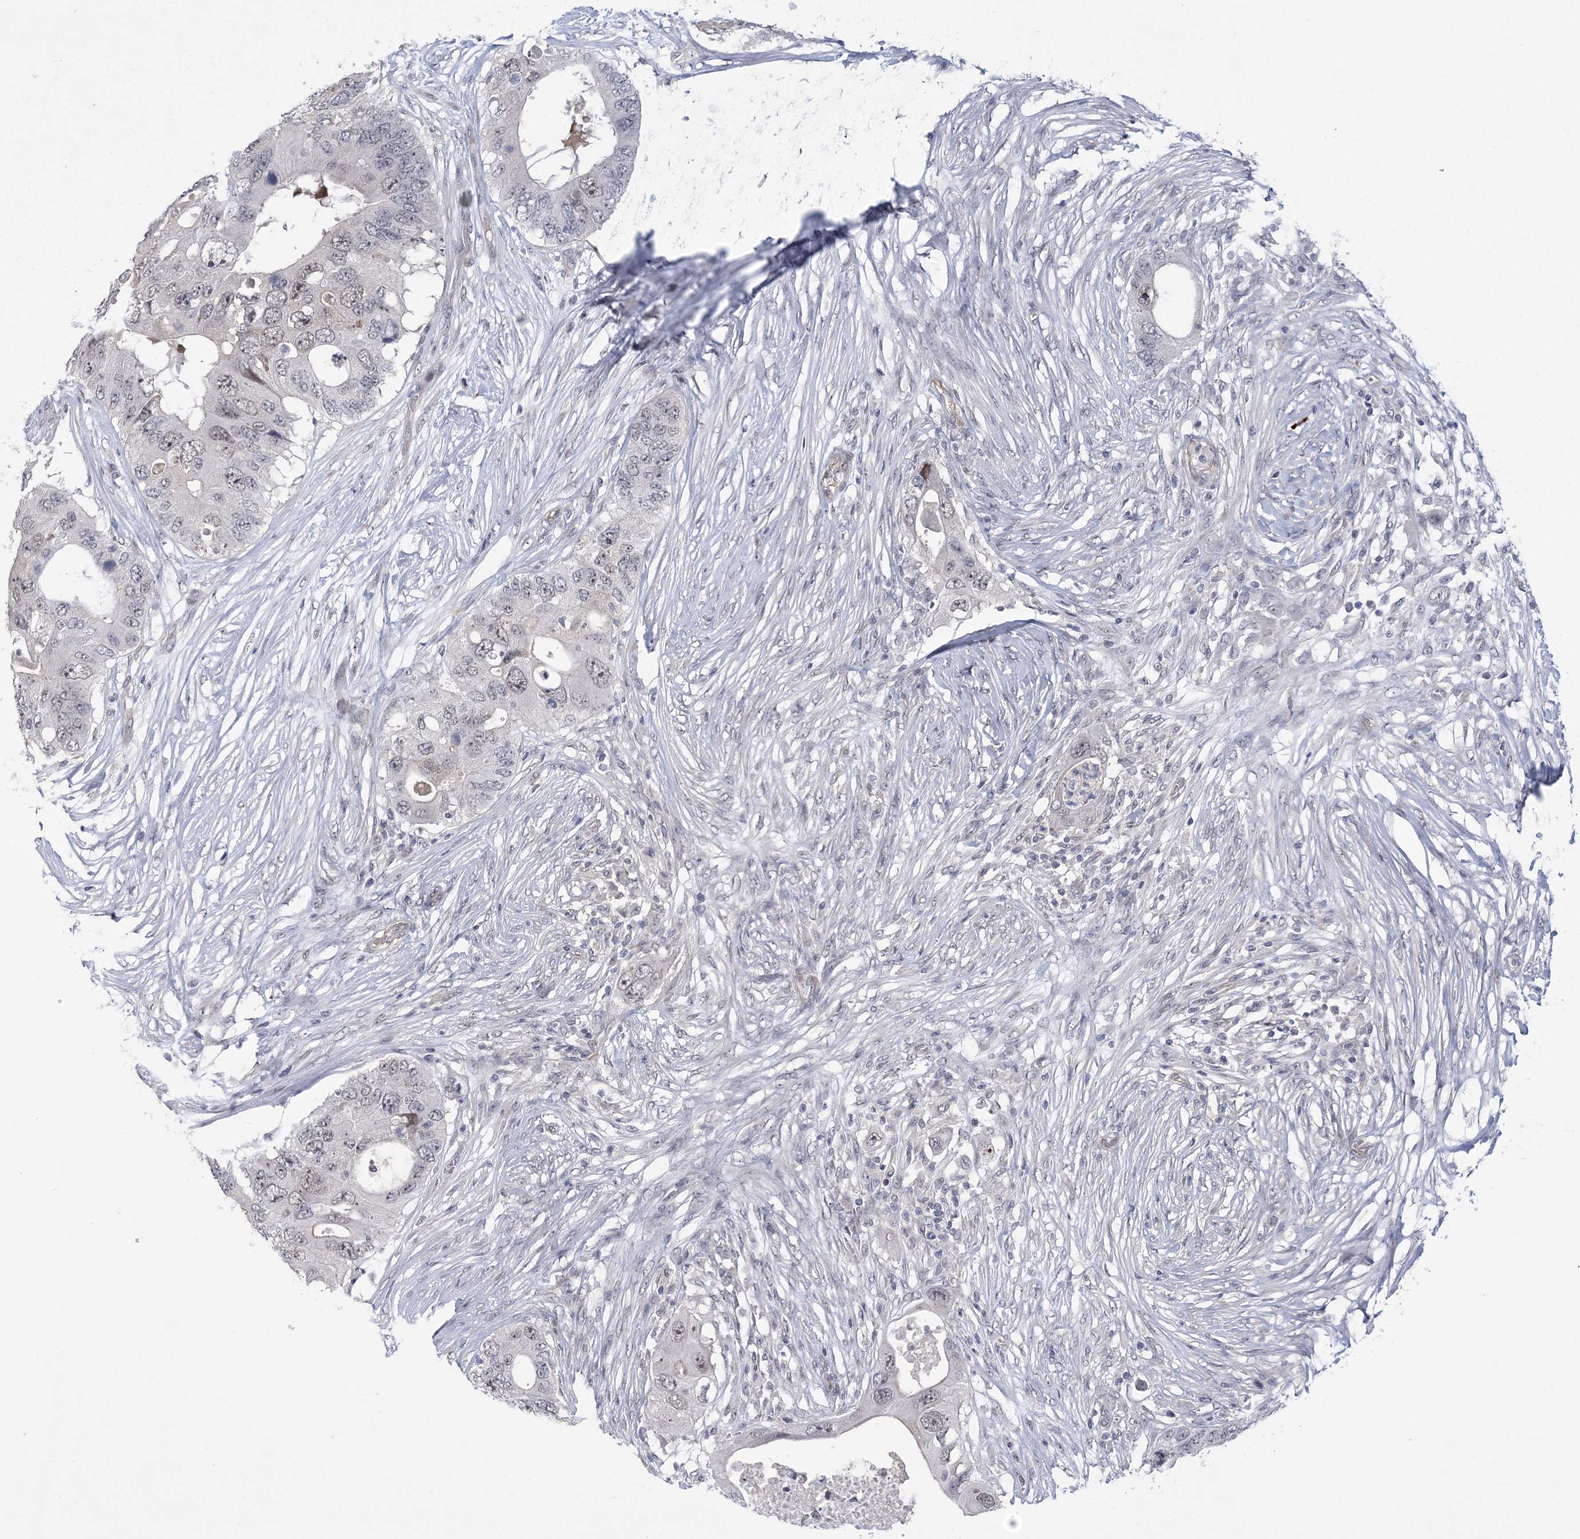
{"staining": {"intensity": "weak", "quantity": "25%-75%", "location": "nuclear"}, "tissue": "colorectal cancer", "cell_type": "Tumor cells", "image_type": "cancer", "snomed": [{"axis": "morphology", "description": "Adenocarcinoma, NOS"}, {"axis": "topography", "description": "Colon"}], "caption": "Protein staining of colorectal adenocarcinoma tissue demonstrates weak nuclear staining in about 25%-75% of tumor cells.", "gene": "HOMEZ", "patient": {"sex": "male", "age": 71}}